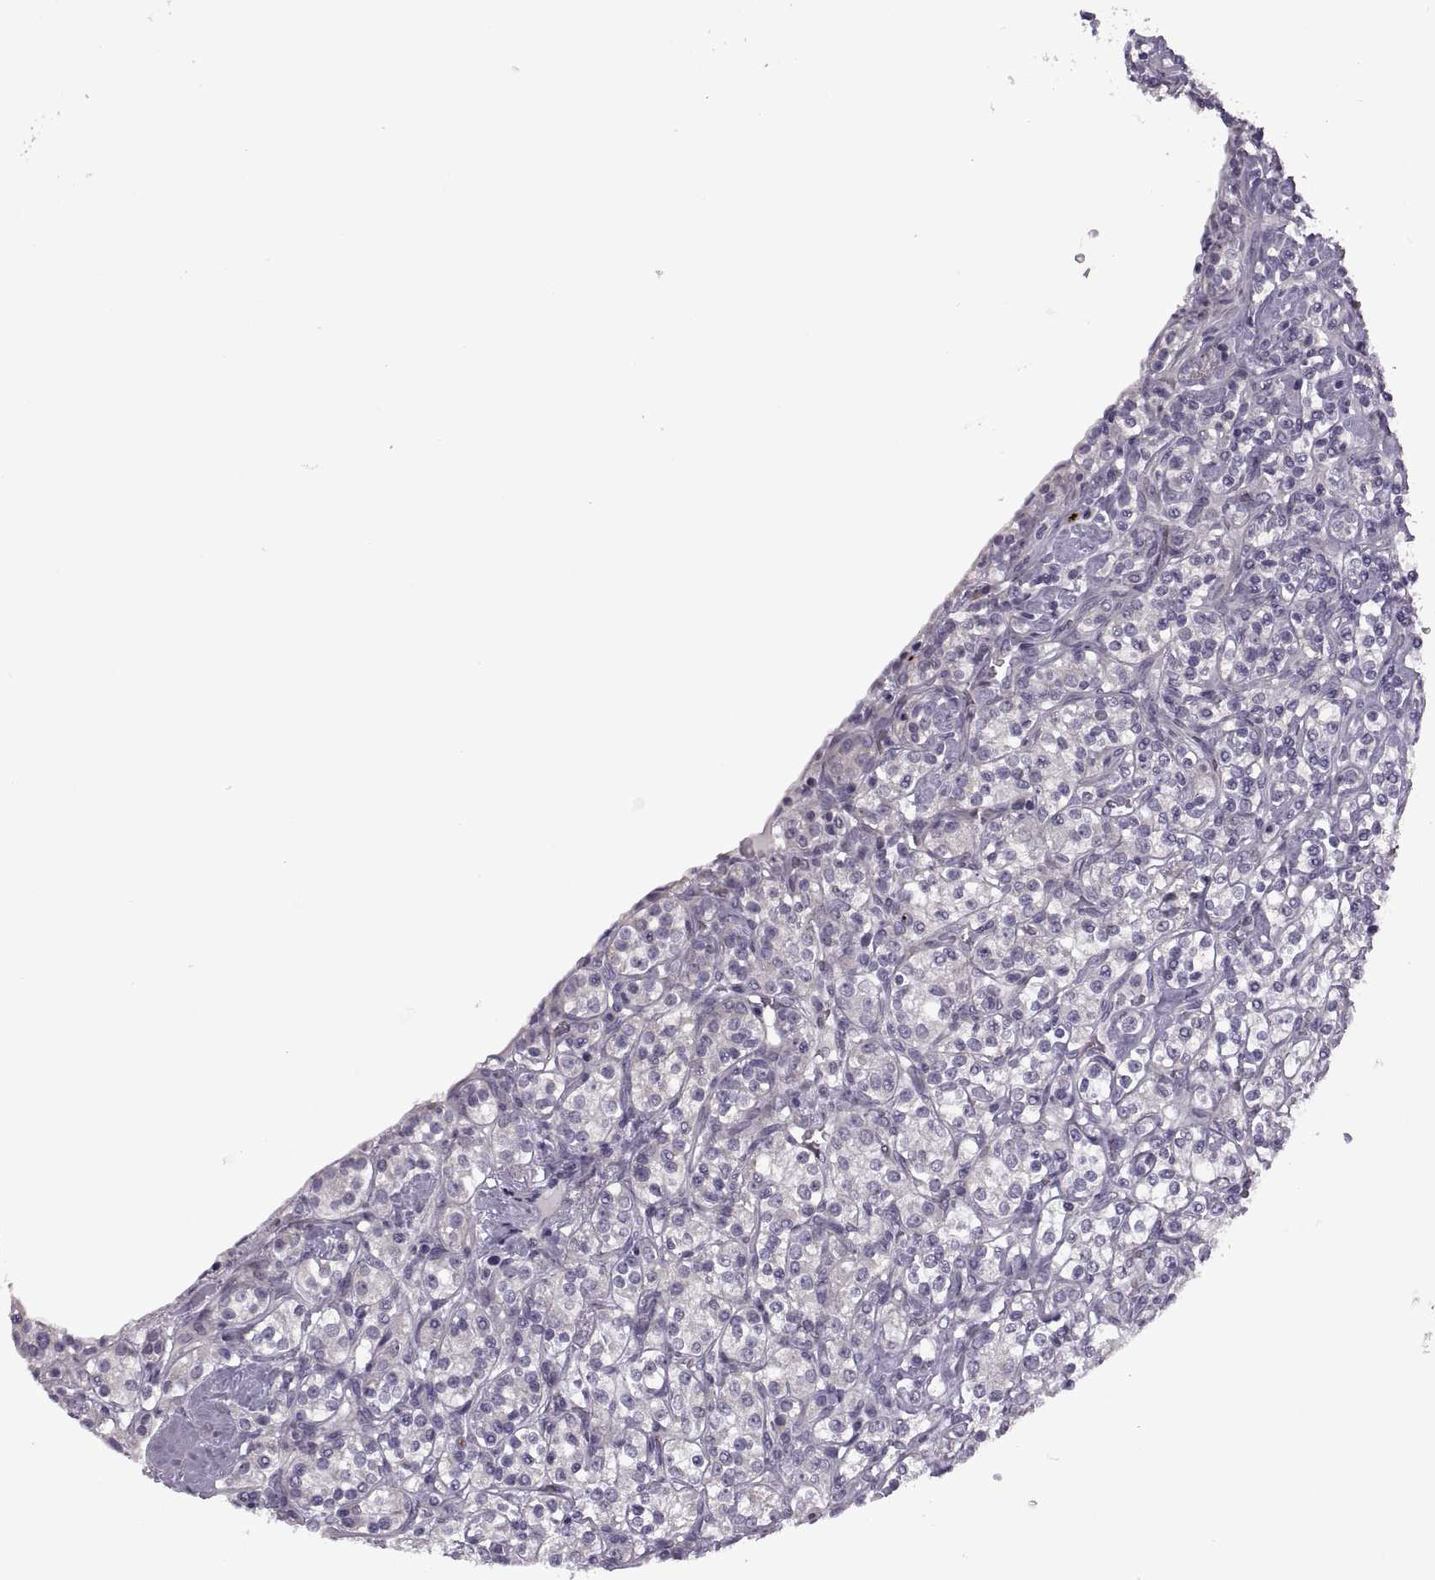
{"staining": {"intensity": "negative", "quantity": "none", "location": "none"}, "tissue": "renal cancer", "cell_type": "Tumor cells", "image_type": "cancer", "snomed": [{"axis": "morphology", "description": "Adenocarcinoma, NOS"}, {"axis": "topography", "description": "Kidney"}], "caption": "Immunohistochemical staining of renal cancer (adenocarcinoma) reveals no significant staining in tumor cells. Brightfield microscopy of immunohistochemistry stained with DAB (brown) and hematoxylin (blue), captured at high magnification.", "gene": "RIPK4", "patient": {"sex": "male", "age": 77}}